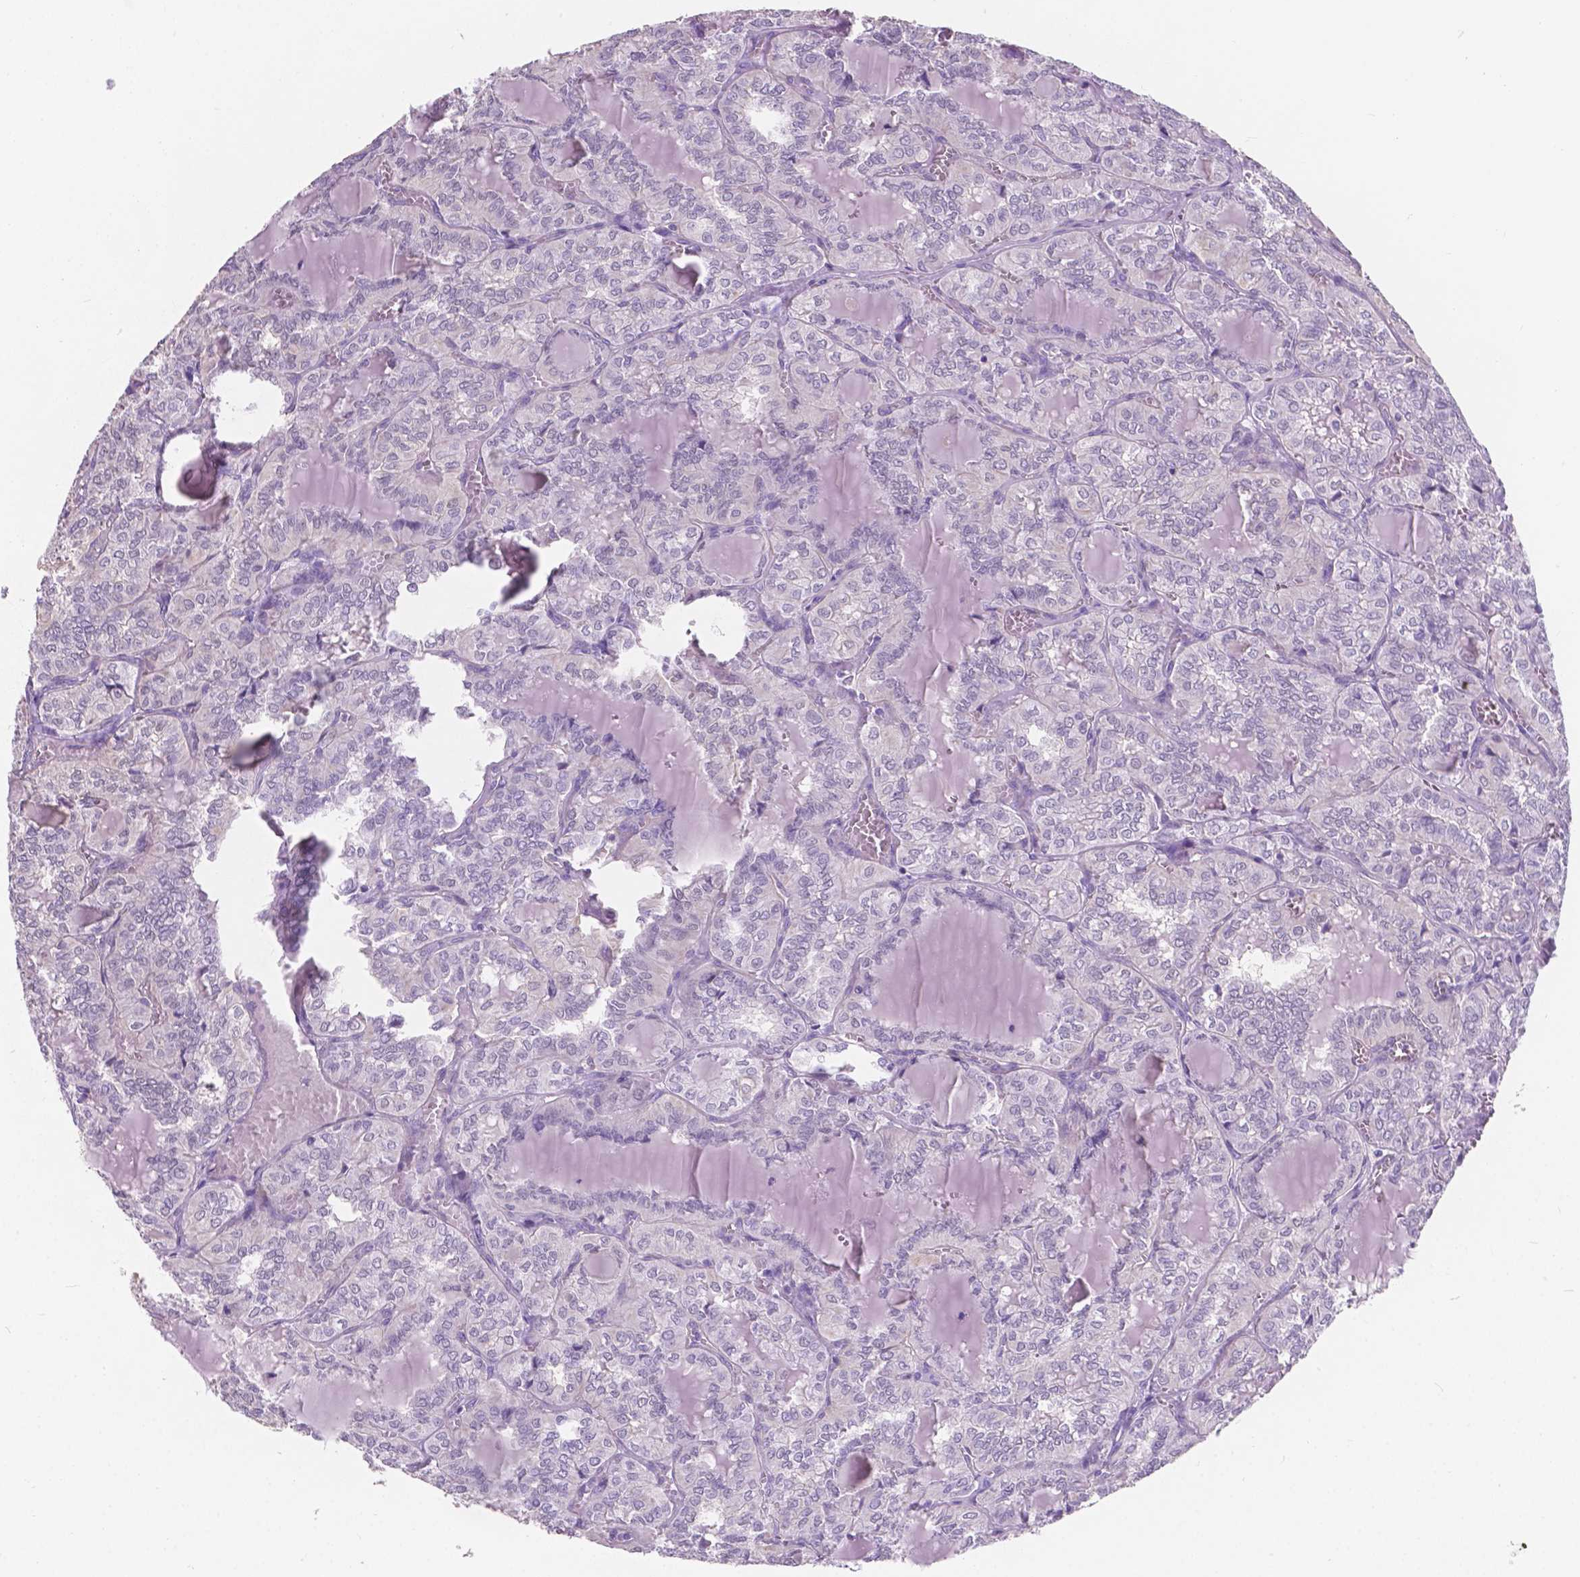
{"staining": {"intensity": "negative", "quantity": "none", "location": "none"}, "tissue": "thyroid cancer", "cell_type": "Tumor cells", "image_type": "cancer", "snomed": [{"axis": "morphology", "description": "Papillary adenocarcinoma, NOS"}, {"axis": "topography", "description": "Thyroid gland"}], "caption": "This is an immunohistochemistry (IHC) image of human thyroid papillary adenocarcinoma. There is no positivity in tumor cells.", "gene": "AMOT", "patient": {"sex": "female", "age": 41}}